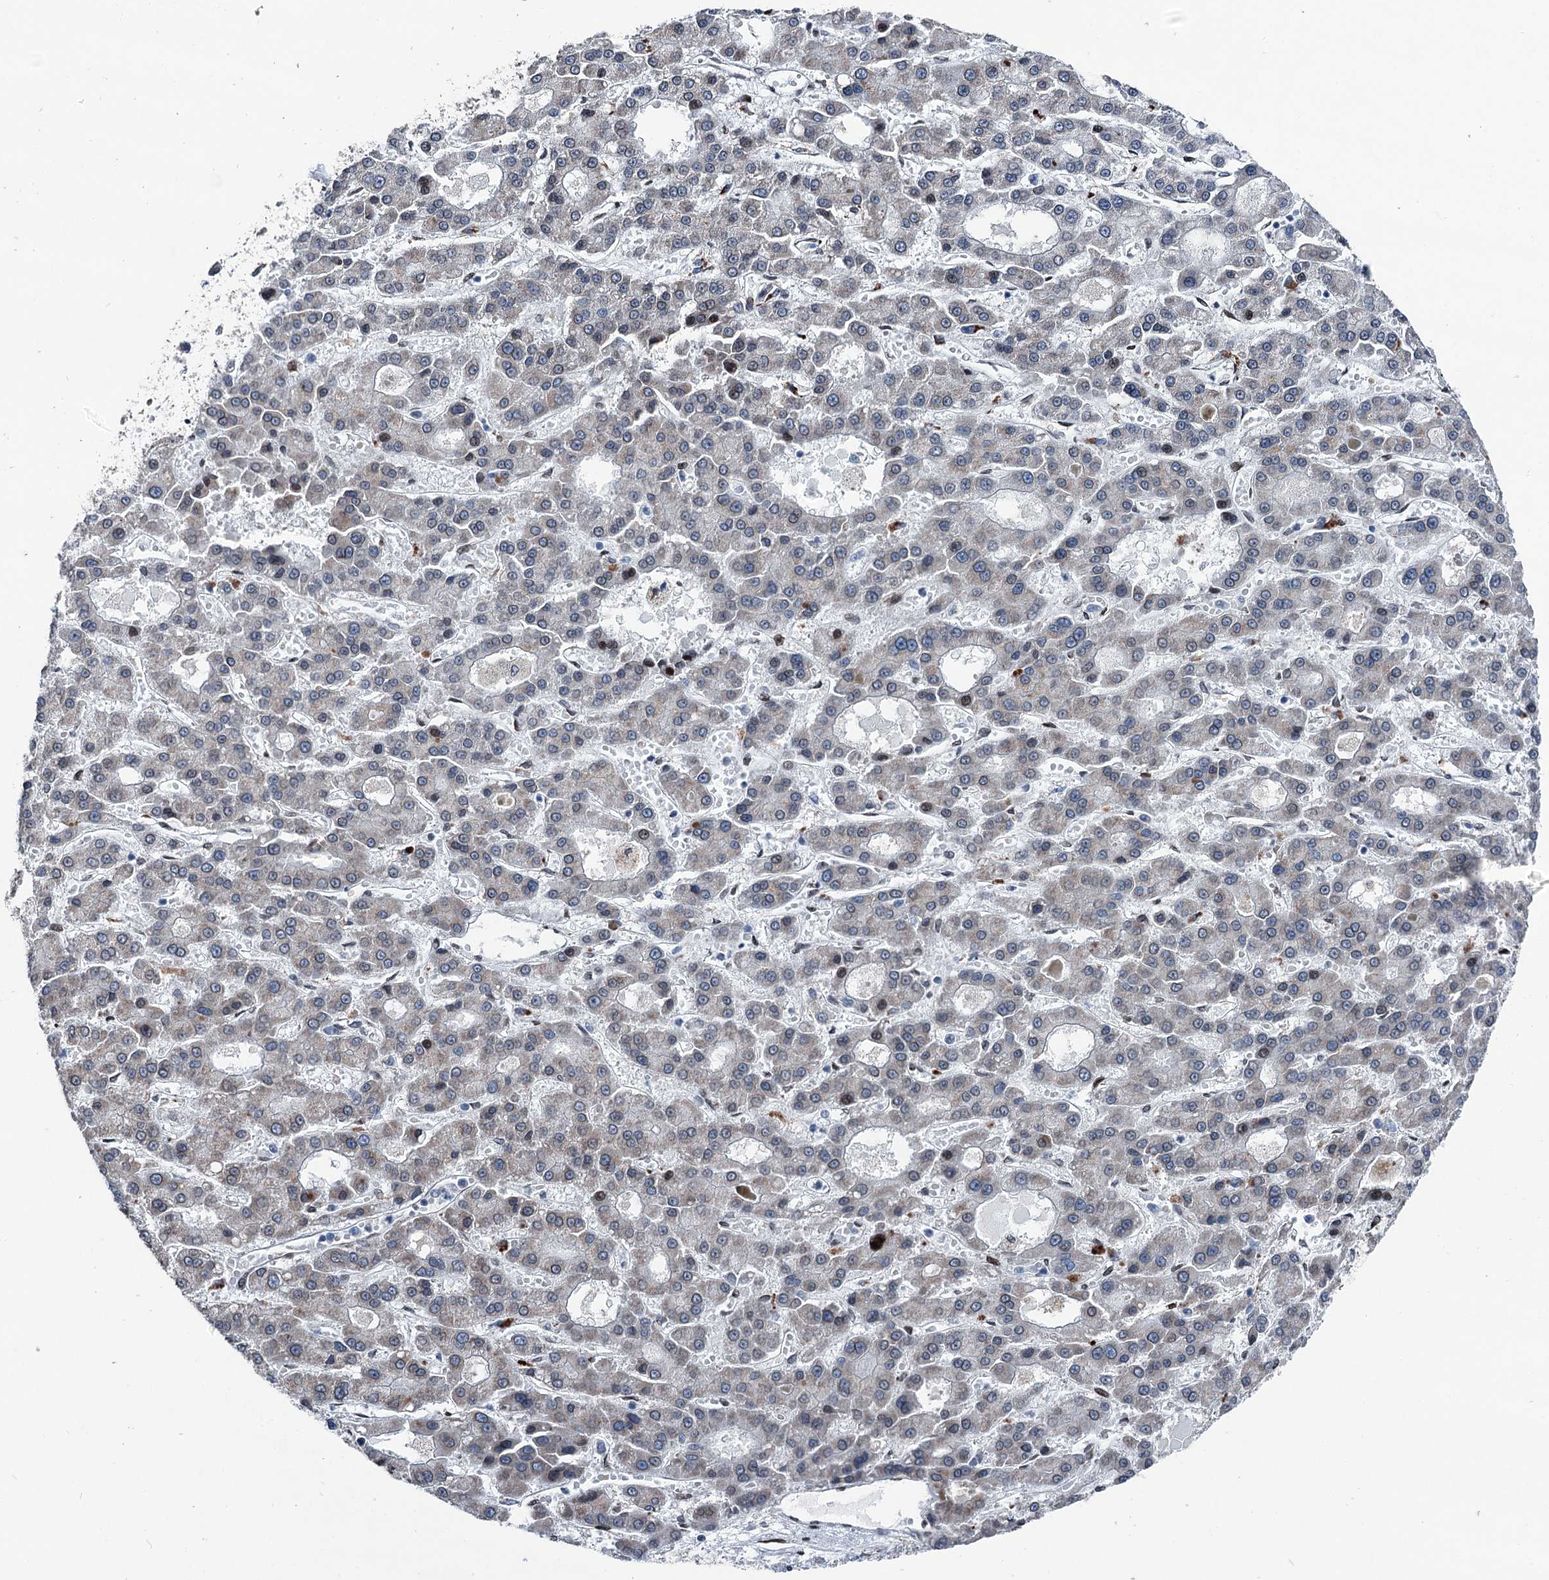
{"staining": {"intensity": "negative", "quantity": "none", "location": "none"}, "tissue": "liver cancer", "cell_type": "Tumor cells", "image_type": "cancer", "snomed": [{"axis": "morphology", "description": "Carcinoma, Hepatocellular, NOS"}, {"axis": "topography", "description": "Liver"}], "caption": "This image is of liver hepatocellular carcinoma stained with immunohistochemistry (IHC) to label a protein in brown with the nuclei are counter-stained blue. There is no staining in tumor cells.", "gene": "MRPL14", "patient": {"sex": "male", "age": 70}}